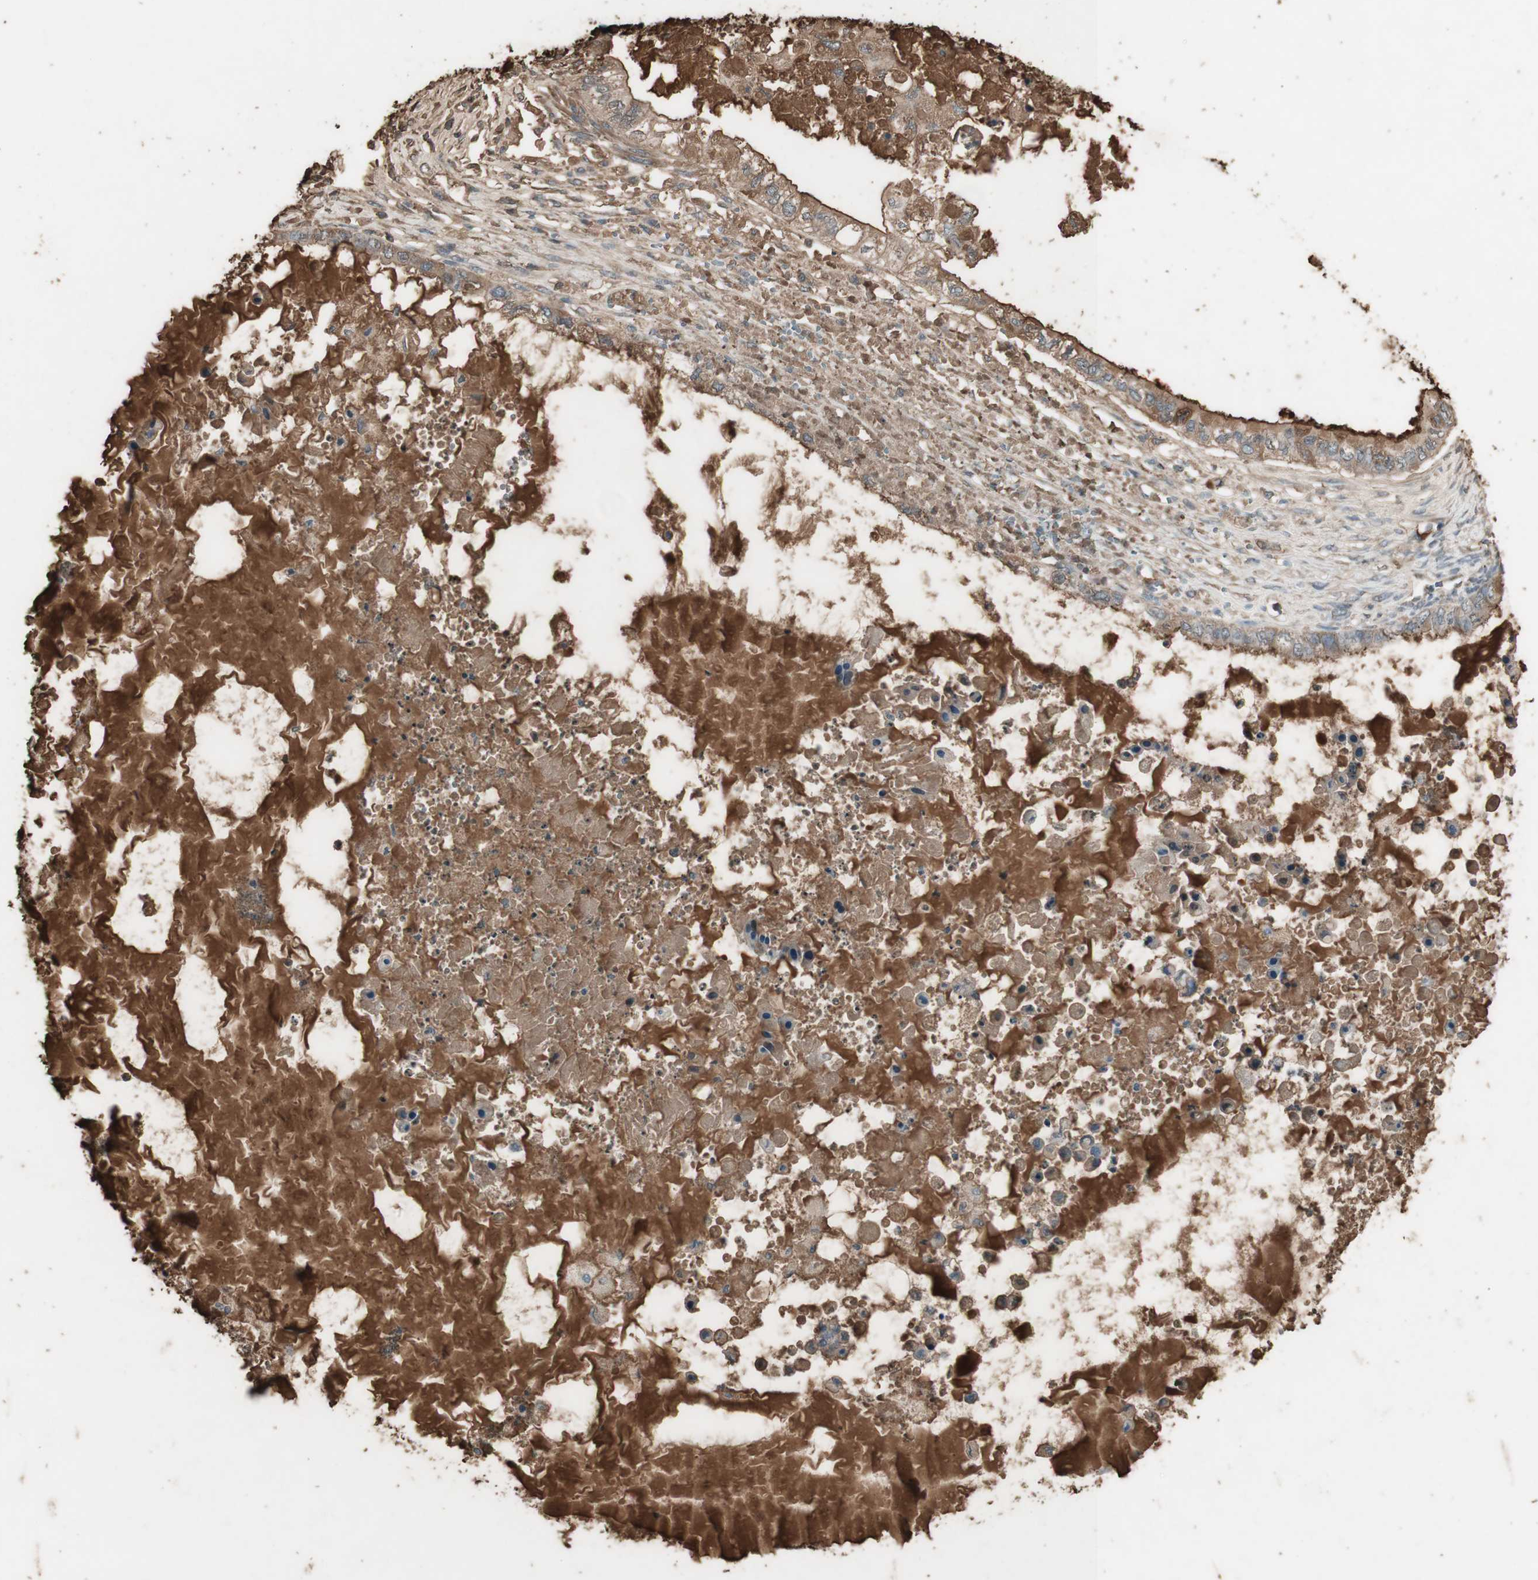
{"staining": {"intensity": "weak", "quantity": ">75%", "location": "cytoplasmic/membranous"}, "tissue": "ovarian cancer", "cell_type": "Tumor cells", "image_type": "cancer", "snomed": [{"axis": "morphology", "description": "Cystadenocarcinoma, mucinous, NOS"}, {"axis": "topography", "description": "Ovary"}], "caption": "Immunohistochemical staining of human mucinous cystadenocarcinoma (ovarian) shows weak cytoplasmic/membranous protein expression in about >75% of tumor cells.", "gene": "MMP14", "patient": {"sex": "female", "age": 80}}